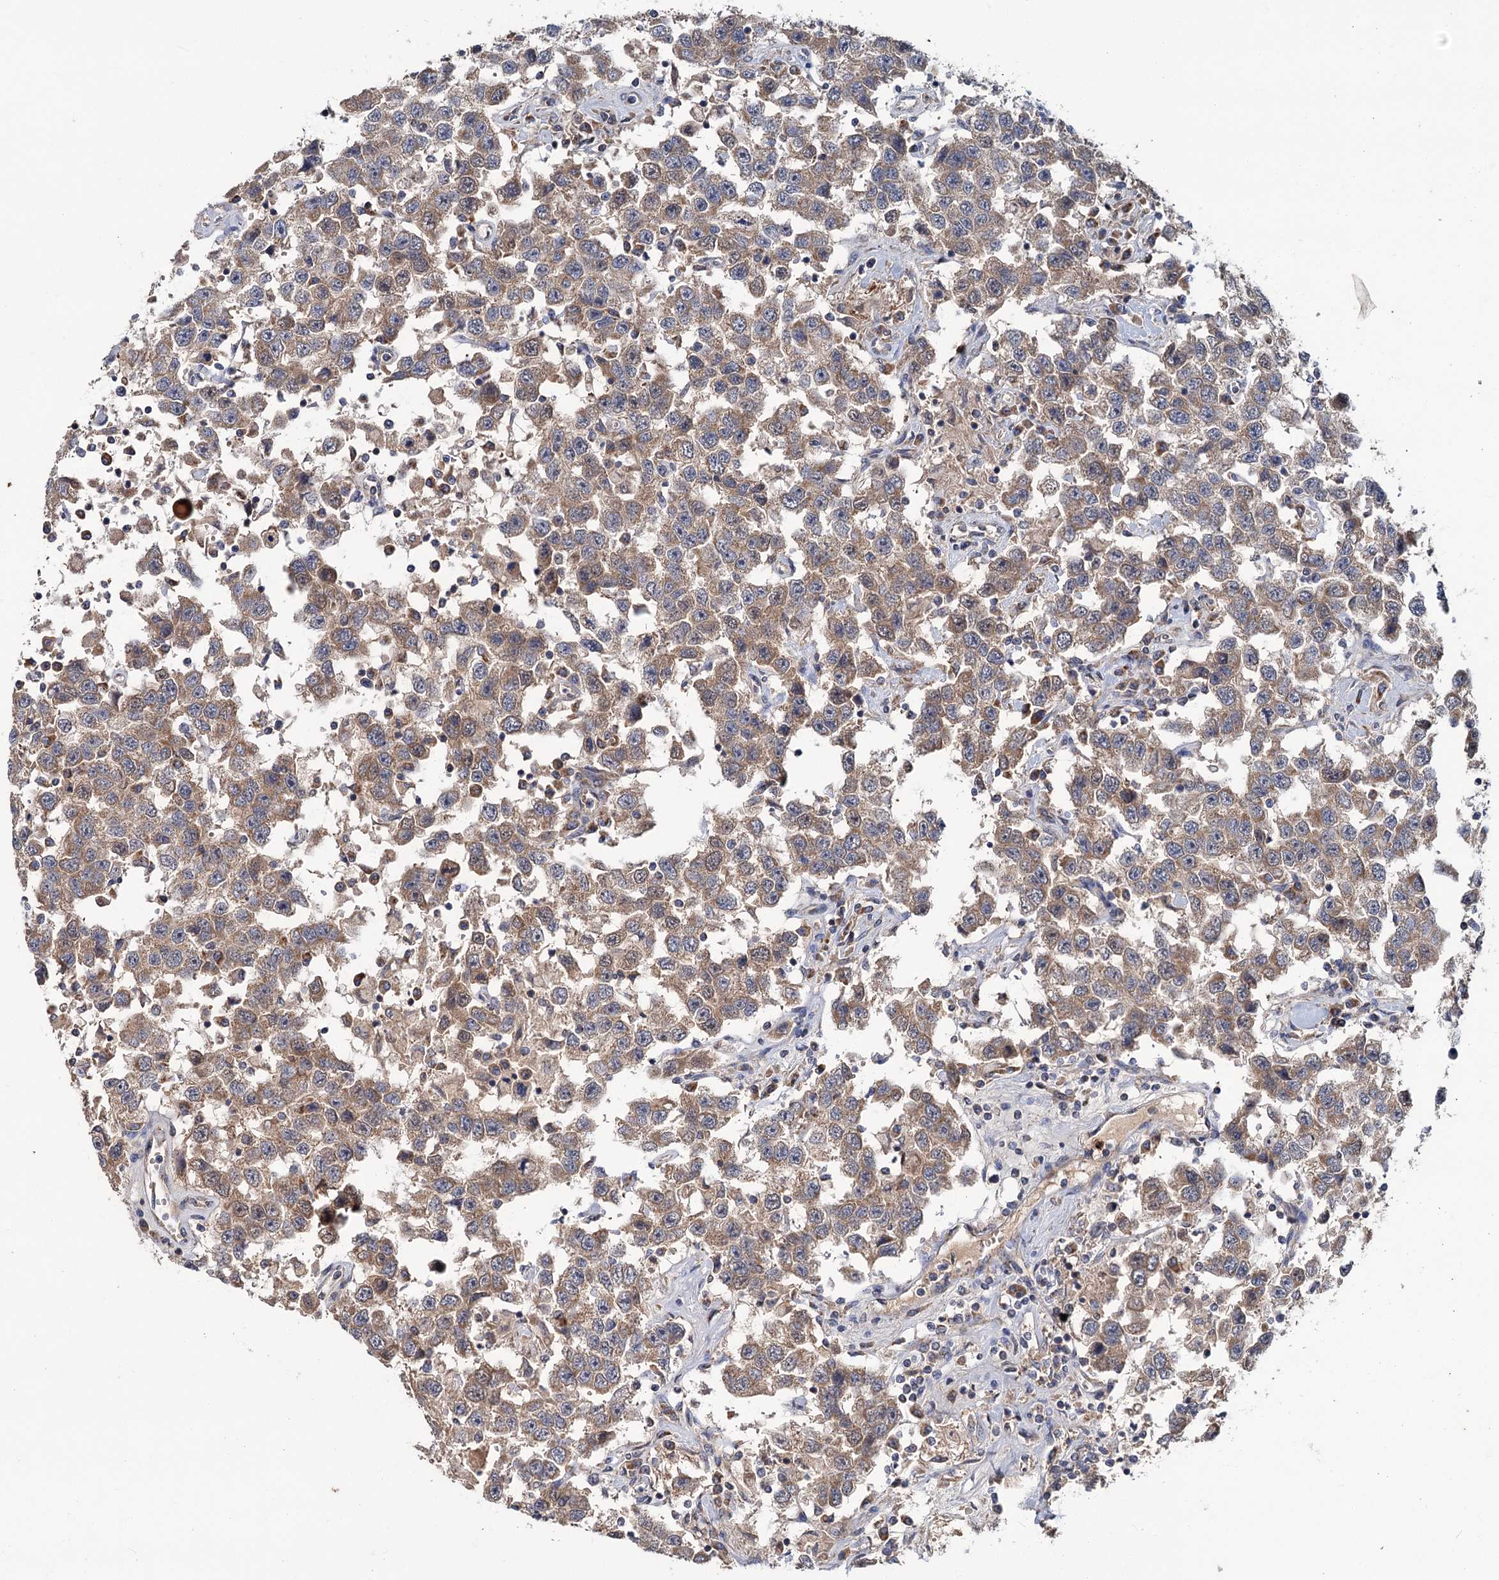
{"staining": {"intensity": "weak", "quantity": ">75%", "location": "cytoplasmic/membranous"}, "tissue": "testis cancer", "cell_type": "Tumor cells", "image_type": "cancer", "snomed": [{"axis": "morphology", "description": "Seminoma, NOS"}, {"axis": "topography", "description": "Testis"}], "caption": "A brown stain shows weak cytoplasmic/membranous staining of a protein in human testis cancer tumor cells.", "gene": "DYNC2H1", "patient": {"sex": "male", "age": 41}}